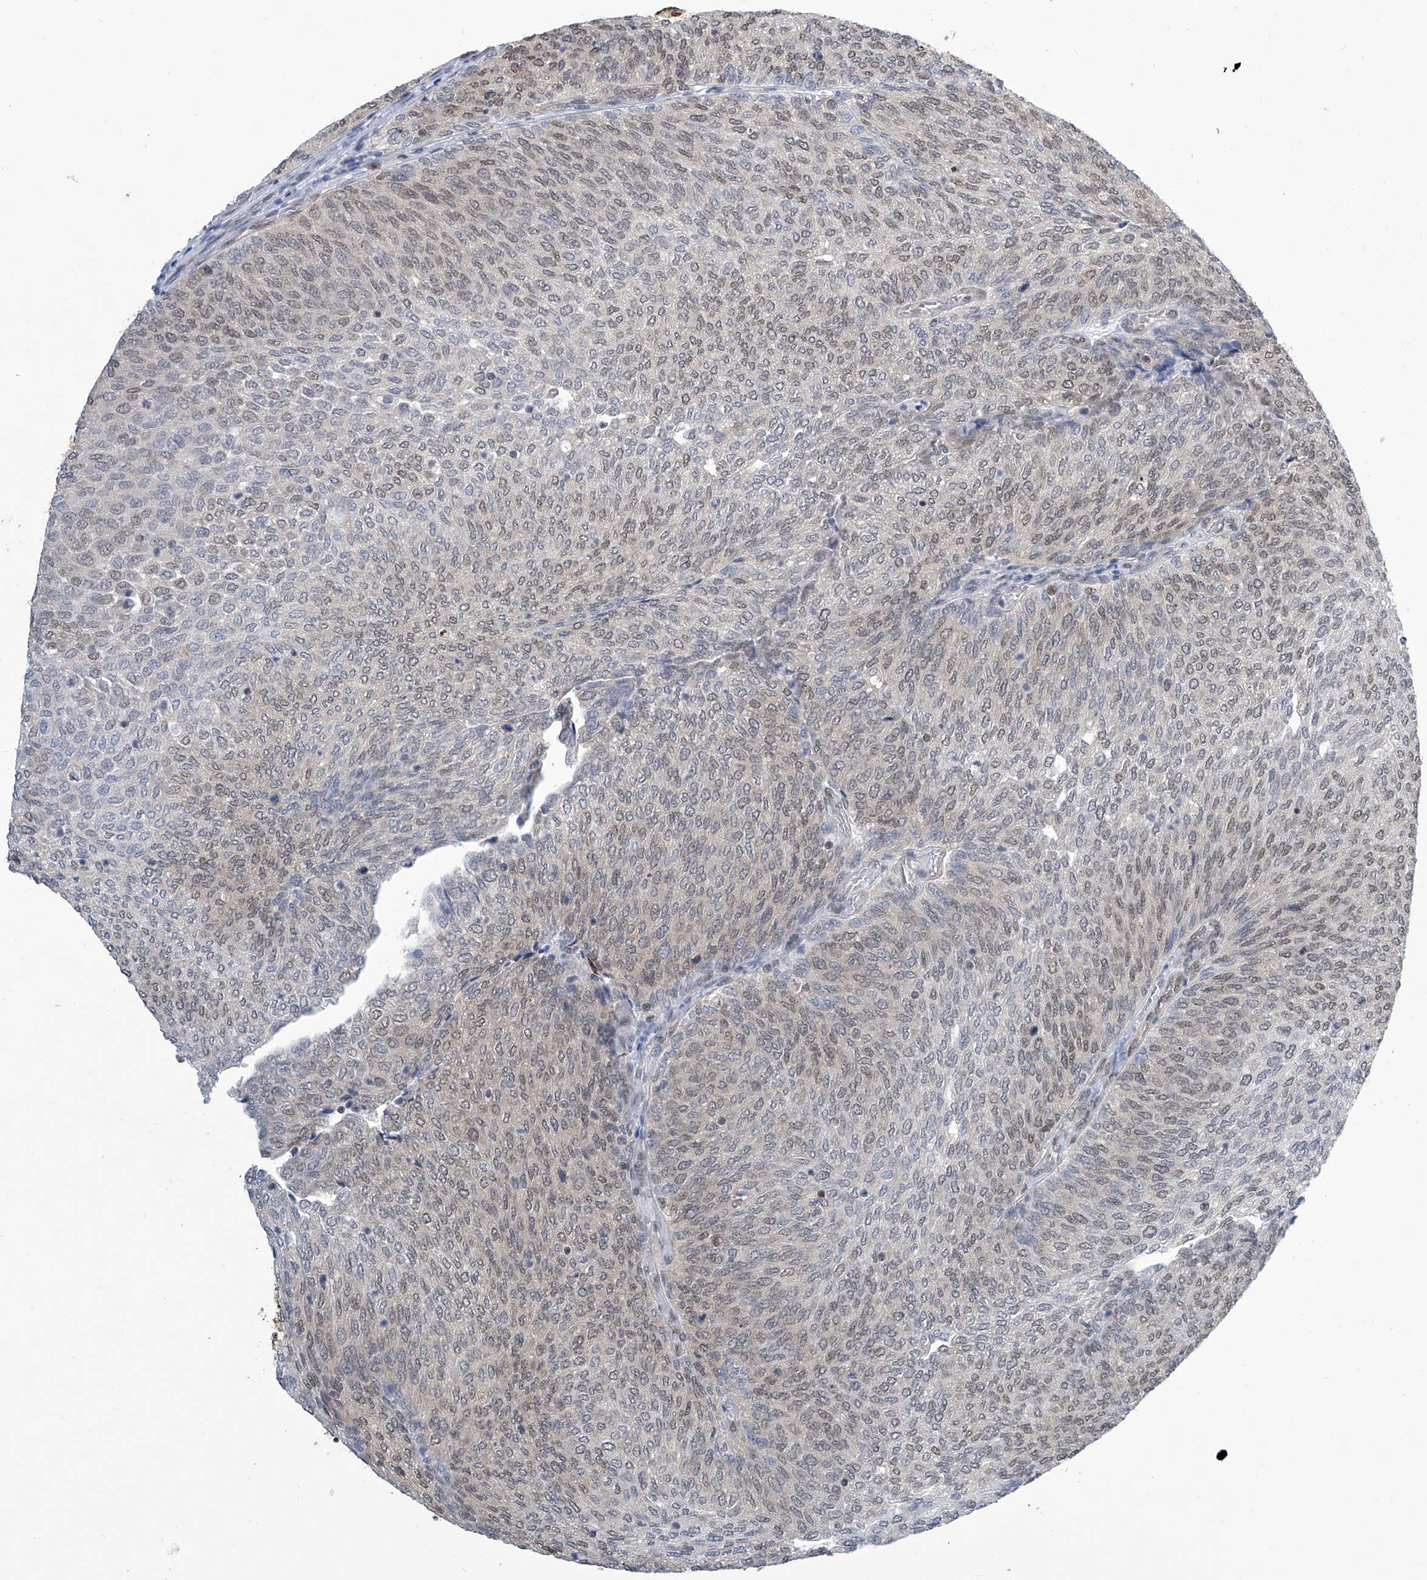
{"staining": {"intensity": "weak", "quantity": ">75%", "location": "nuclear"}, "tissue": "urothelial cancer", "cell_type": "Tumor cells", "image_type": "cancer", "snomed": [{"axis": "morphology", "description": "Urothelial carcinoma, Low grade"}, {"axis": "topography", "description": "Urinary bladder"}], "caption": "Immunohistochemistry (IHC) micrograph of human urothelial carcinoma (low-grade) stained for a protein (brown), which displays low levels of weak nuclear staining in approximately >75% of tumor cells.", "gene": "SREBF2", "patient": {"sex": "female", "age": 79}}